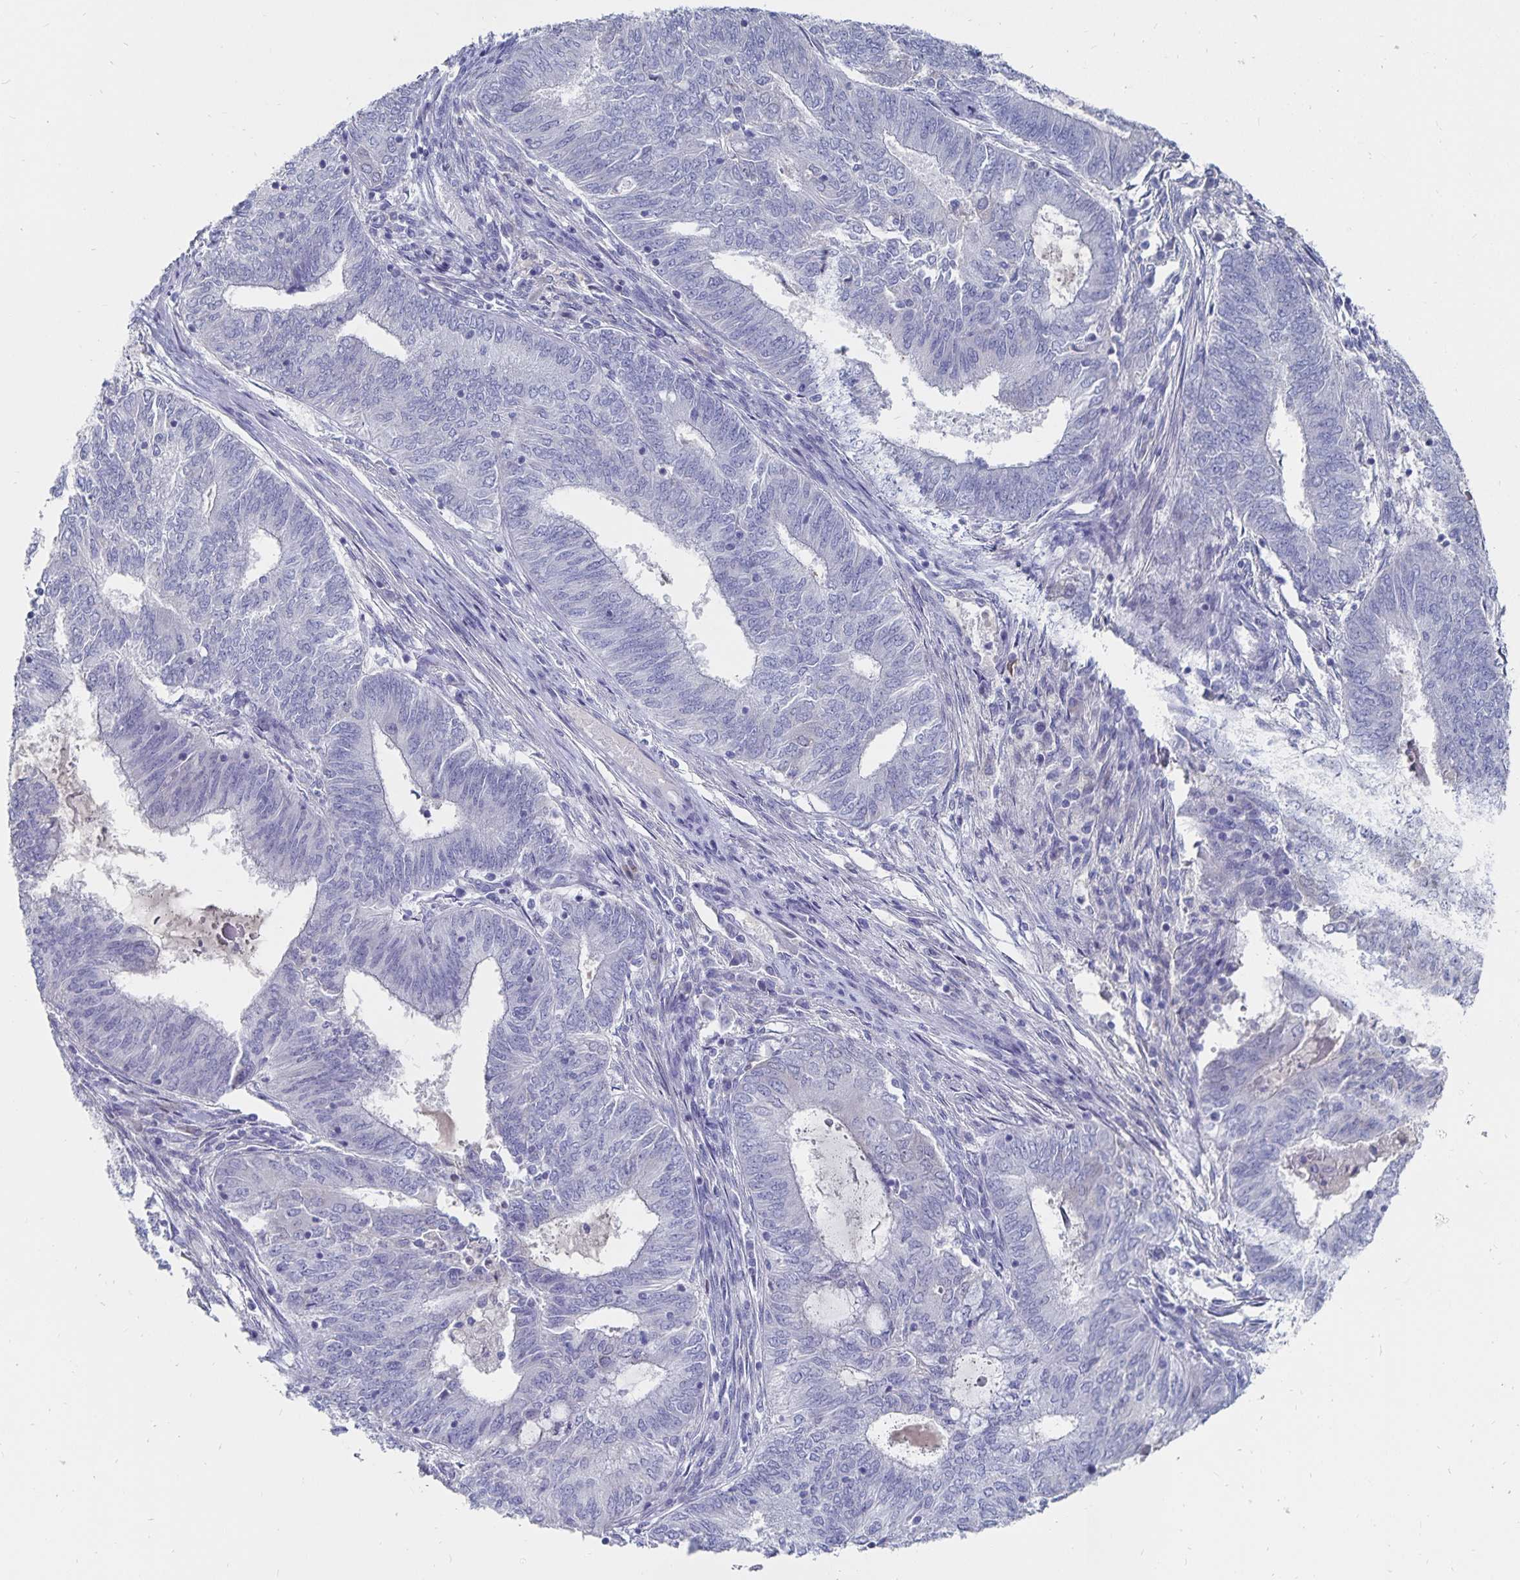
{"staining": {"intensity": "negative", "quantity": "none", "location": "none"}, "tissue": "endometrial cancer", "cell_type": "Tumor cells", "image_type": "cancer", "snomed": [{"axis": "morphology", "description": "Adenocarcinoma, NOS"}, {"axis": "topography", "description": "Endometrium"}], "caption": "Immunohistochemical staining of human adenocarcinoma (endometrial) demonstrates no significant staining in tumor cells.", "gene": "CFAP69", "patient": {"sex": "female", "age": 62}}